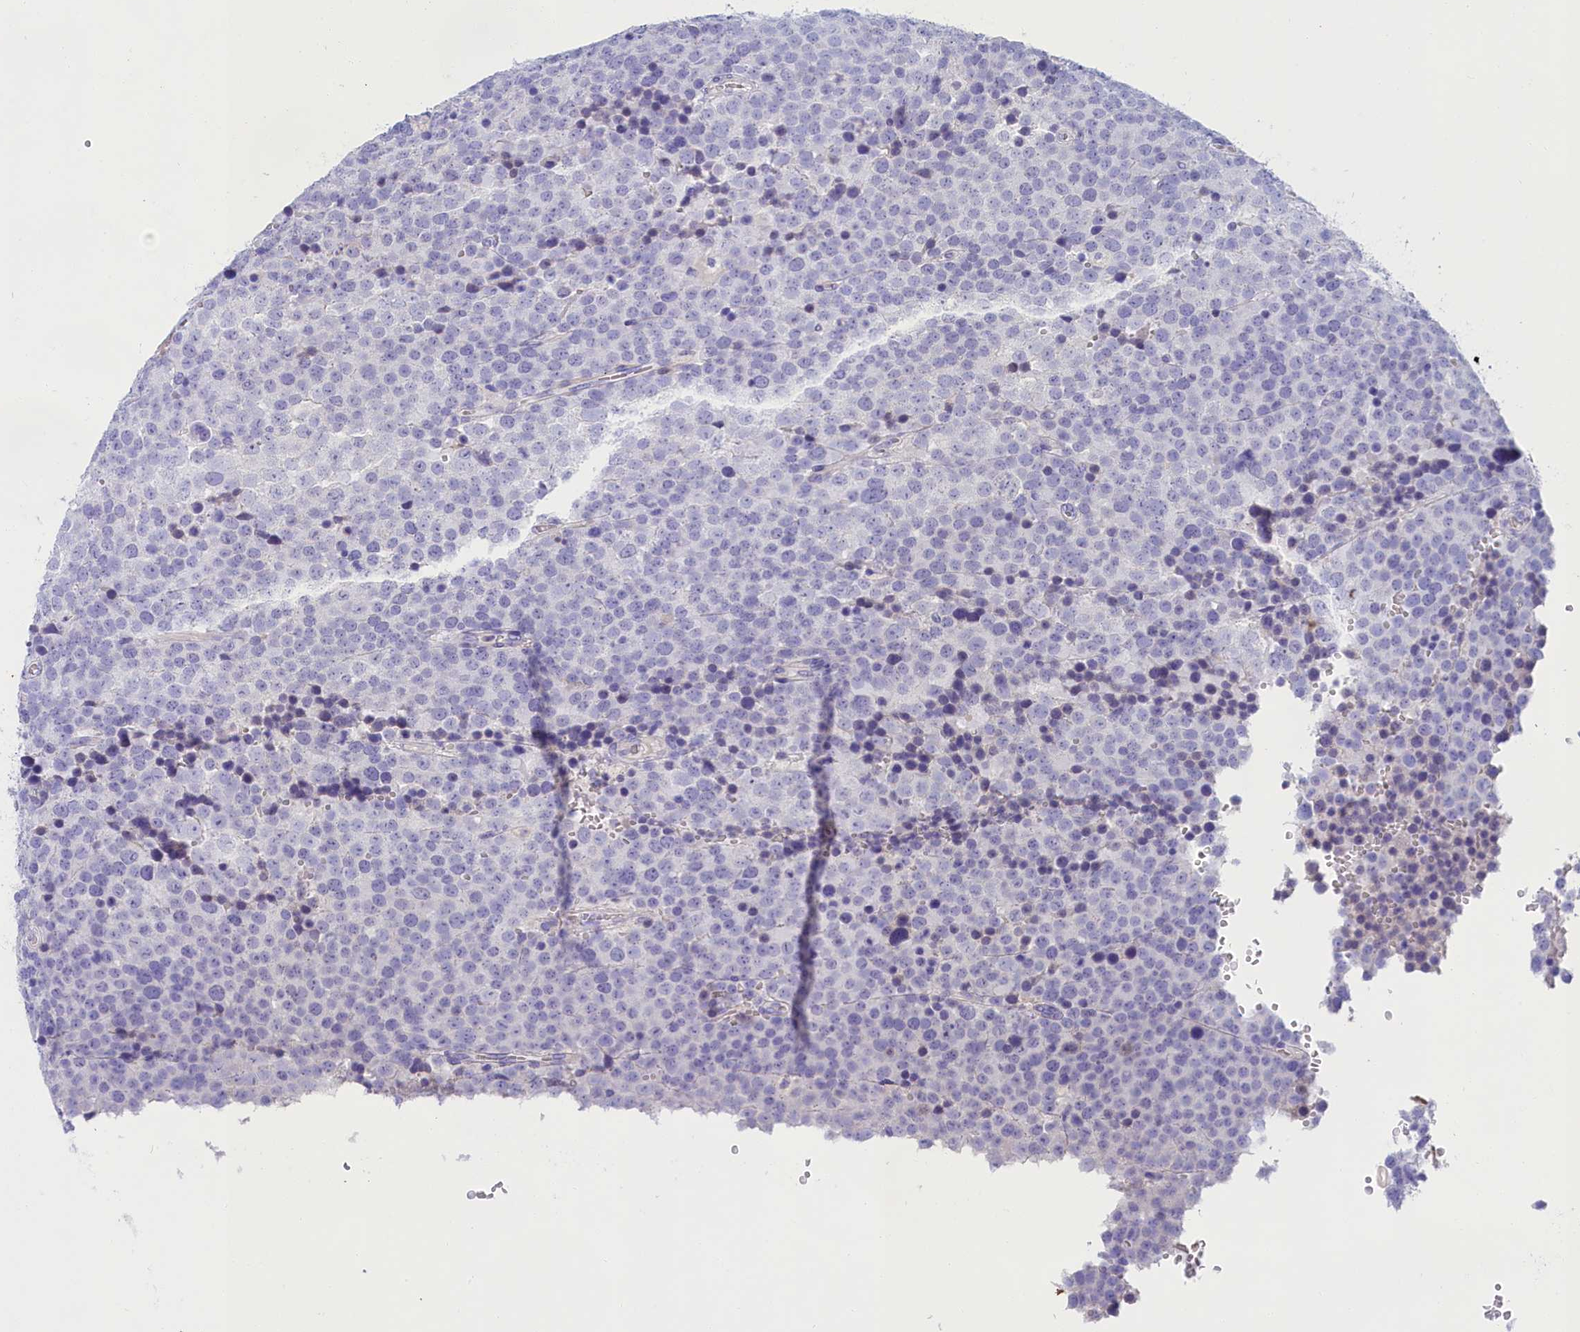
{"staining": {"intensity": "negative", "quantity": "none", "location": "none"}, "tissue": "testis cancer", "cell_type": "Tumor cells", "image_type": "cancer", "snomed": [{"axis": "morphology", "description": "Seminoma, NOS"}, {"axis": "topography", "description": "Testis"}], "caption": "This is a micrograph of immunohistochemistry staining of testis seminoma, which shows no expression in tumor cells.", "gene": "SULT2A1", "patient": {"sex": "male", "age": 71}}